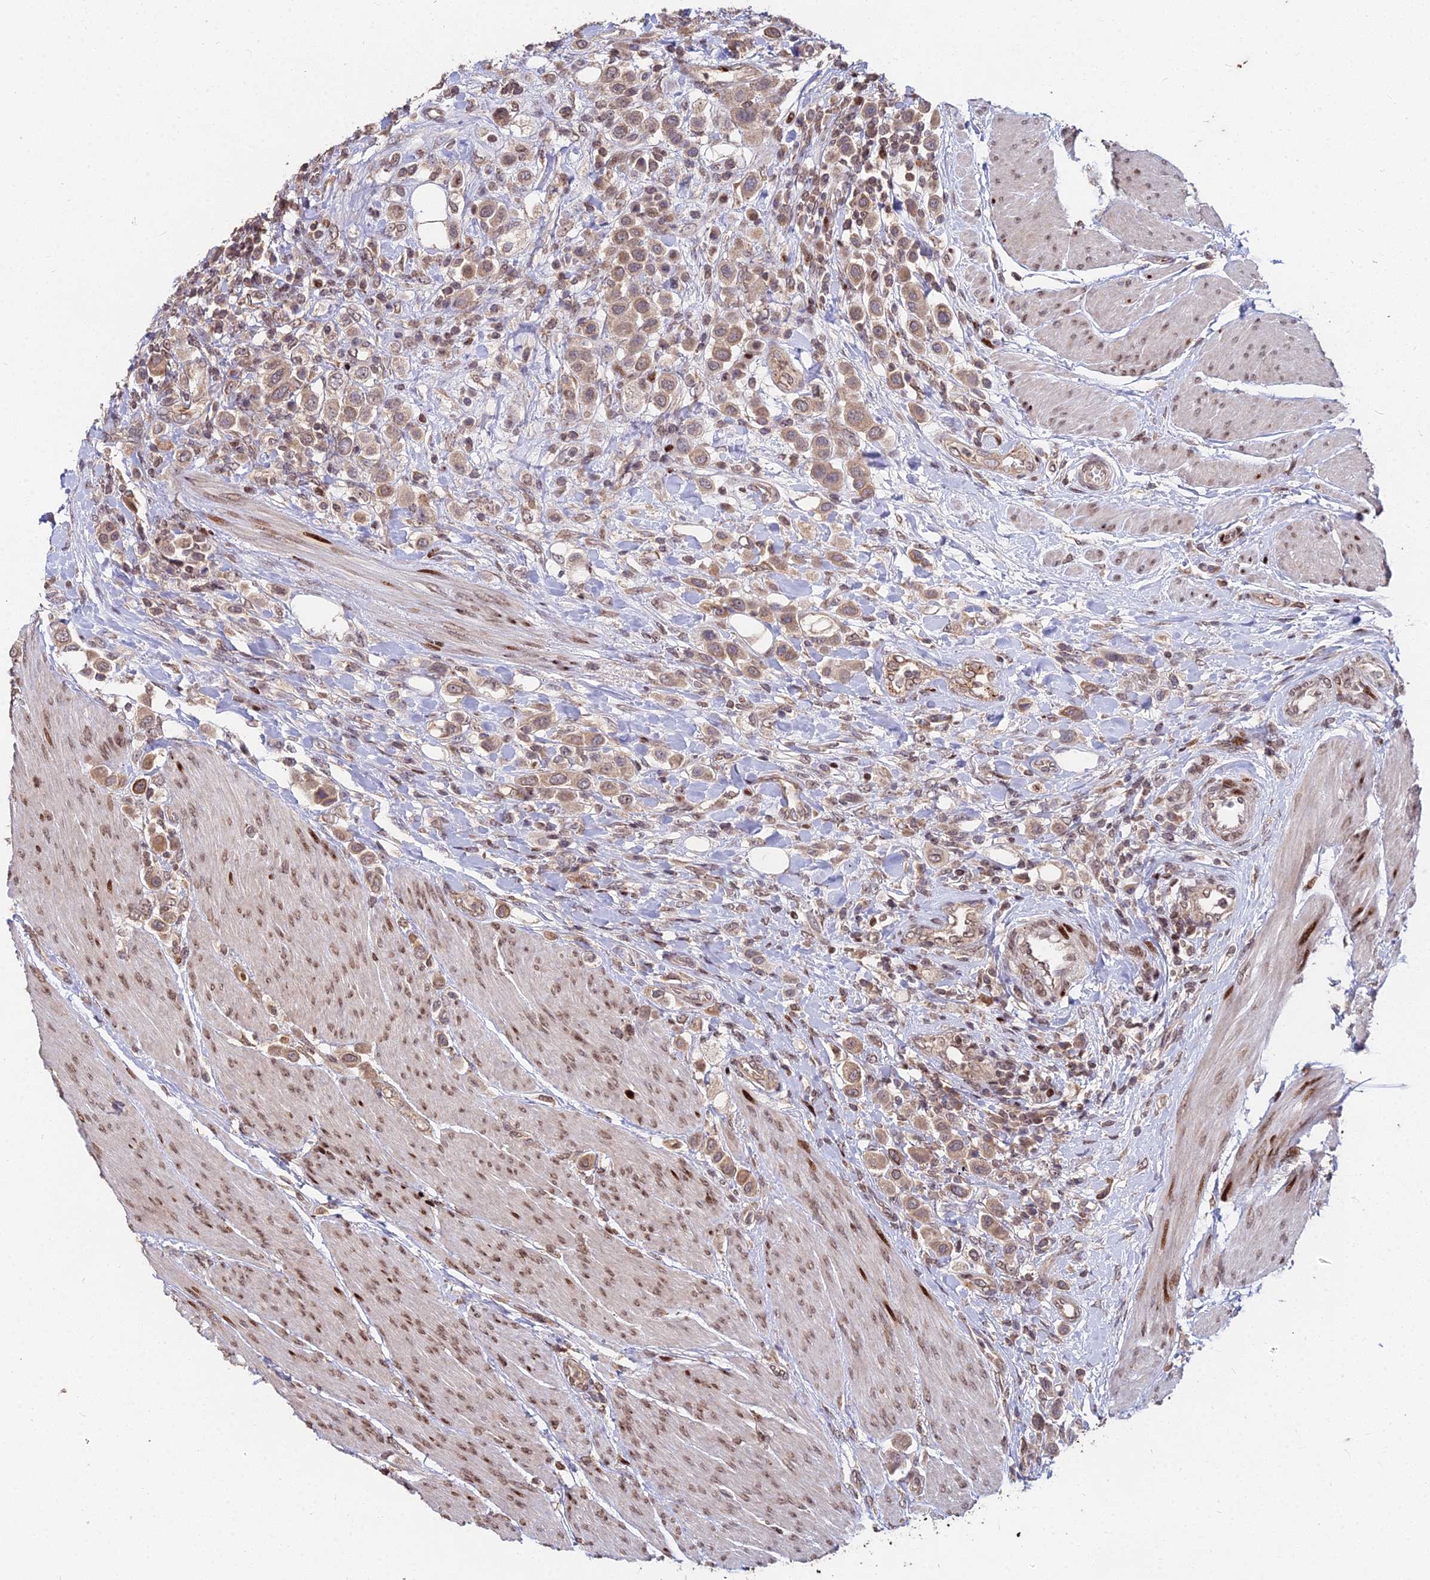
{"staining": {"intensity": "moderate", "quantity": ">75%", "location": "cytoplasmic/membranous"}, "tissue": "urothelial cancer", "cell_type": "Tumor cells", "image_type": "cancer", "snomed": [{"axis": "morphology", "description": "Urothelial carcinoma, High grade"}, {"axis": "topography", "description": "Urinary bladder"}], "caption": "High-grade urothelial carcinoma stained for a protein exhibits moderate cytoplasmic/membranous positivity in tumor cells. Immunohistochemistry stains the protein of interest in brown and the nuclei are stained blue.", "gene": "RBMS2", "patient": {"sex": "male", "age": 50}}